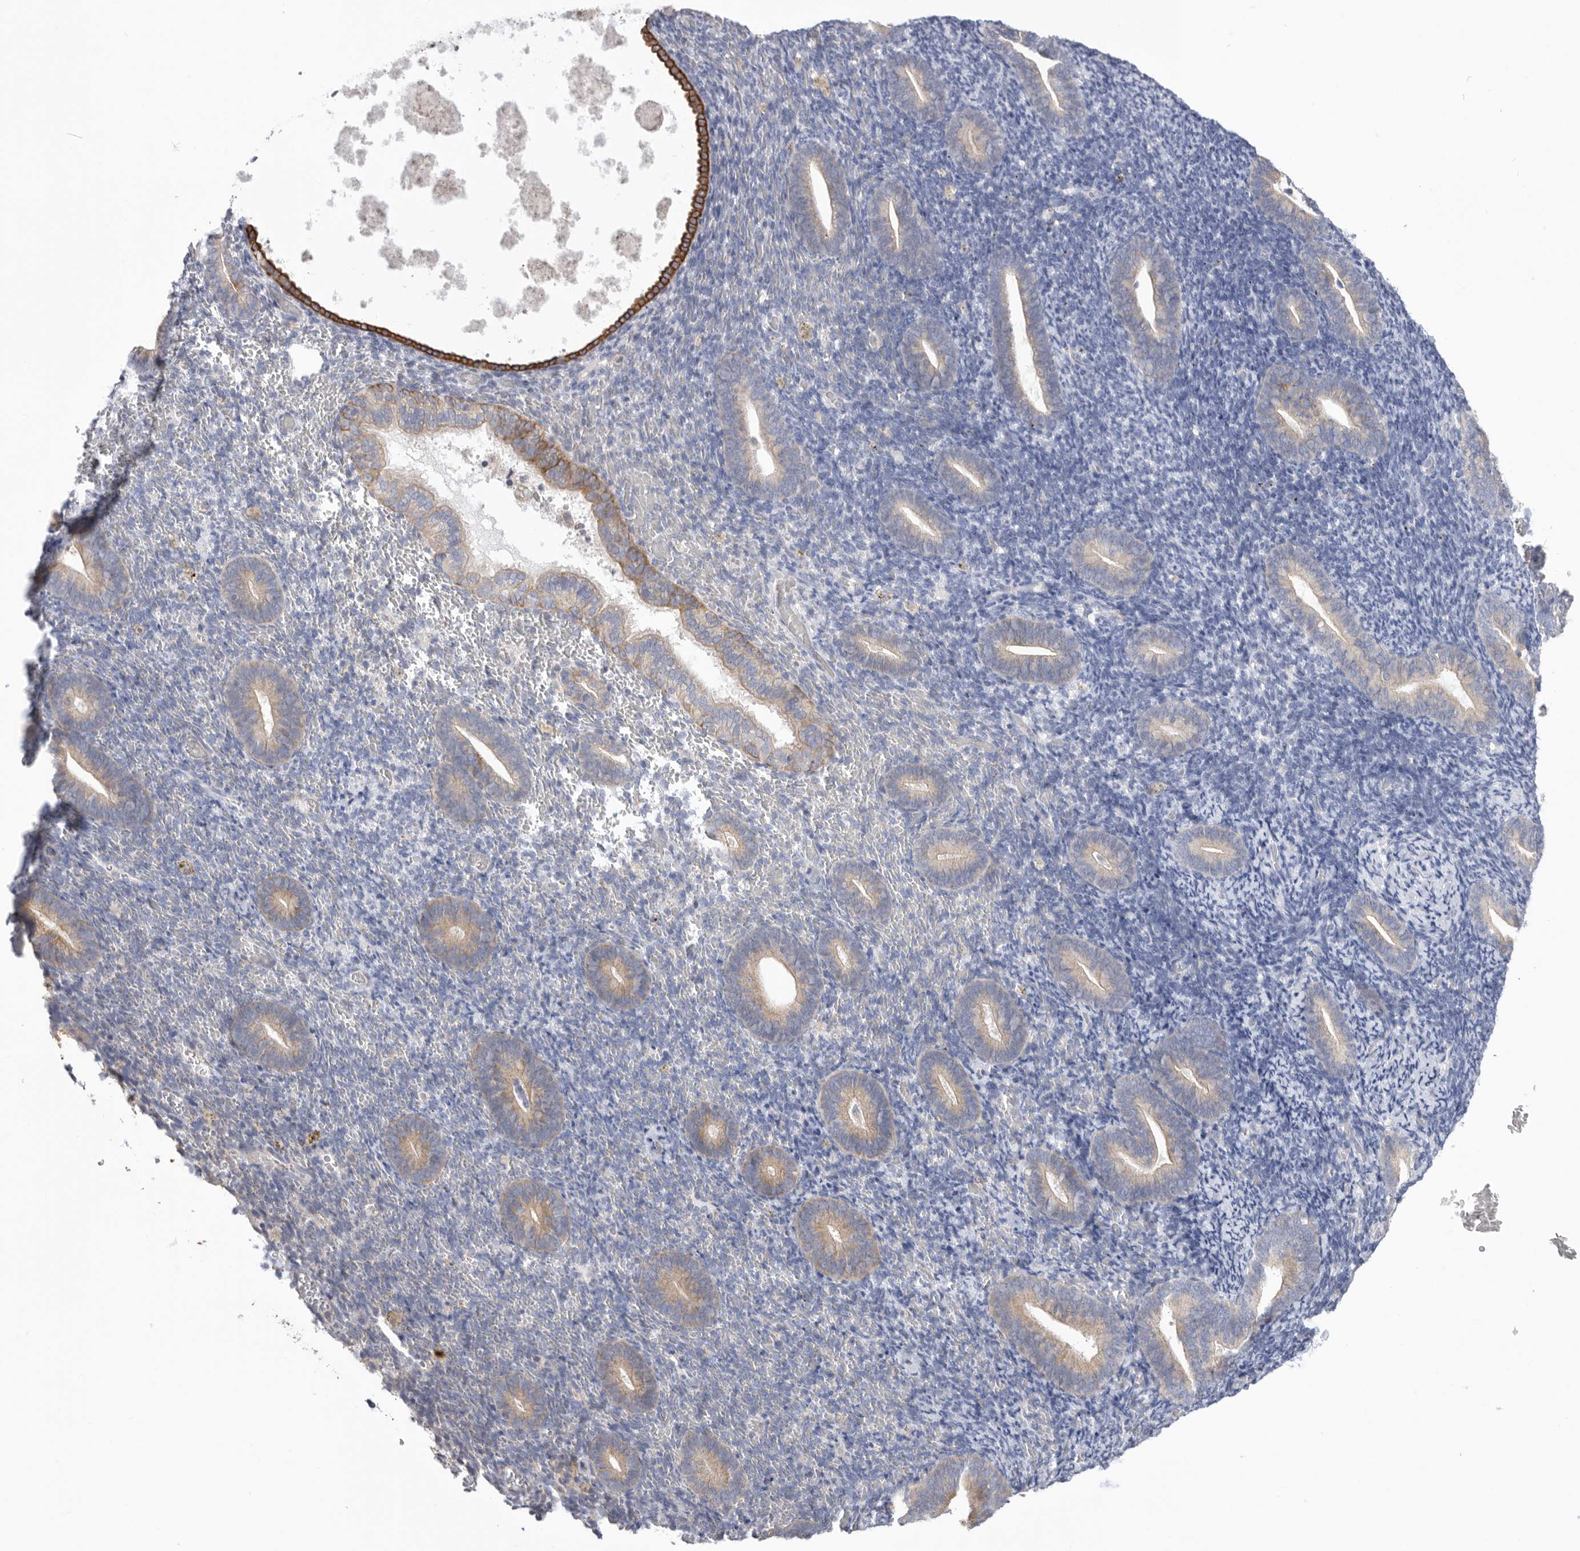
{"staining": {"intensity": "negative", "quantity": "none", "location": "none"}, "tissue": "endometrium", "cell_type": "Cells in endometrial stroma", "image_type": "normal", "snomed": [{"axis": "morphology", "description": "Normal tissue, NOS"}, {"axis": "topography", "description": "Endometrium"}], "caption": "IHC histopathology image of normal endometrium: endometrium stained with DAB (3,3'-diaminobenzidine) reveals no significant protein staining in cells in endometrial stroma. Brightfield microscopy of IHC stained with DAB (brown) and hematoxylin (blue), captured at high magnification.", "gene": "MTFR1L", "patient": {"sex": "female", "age": 51}}